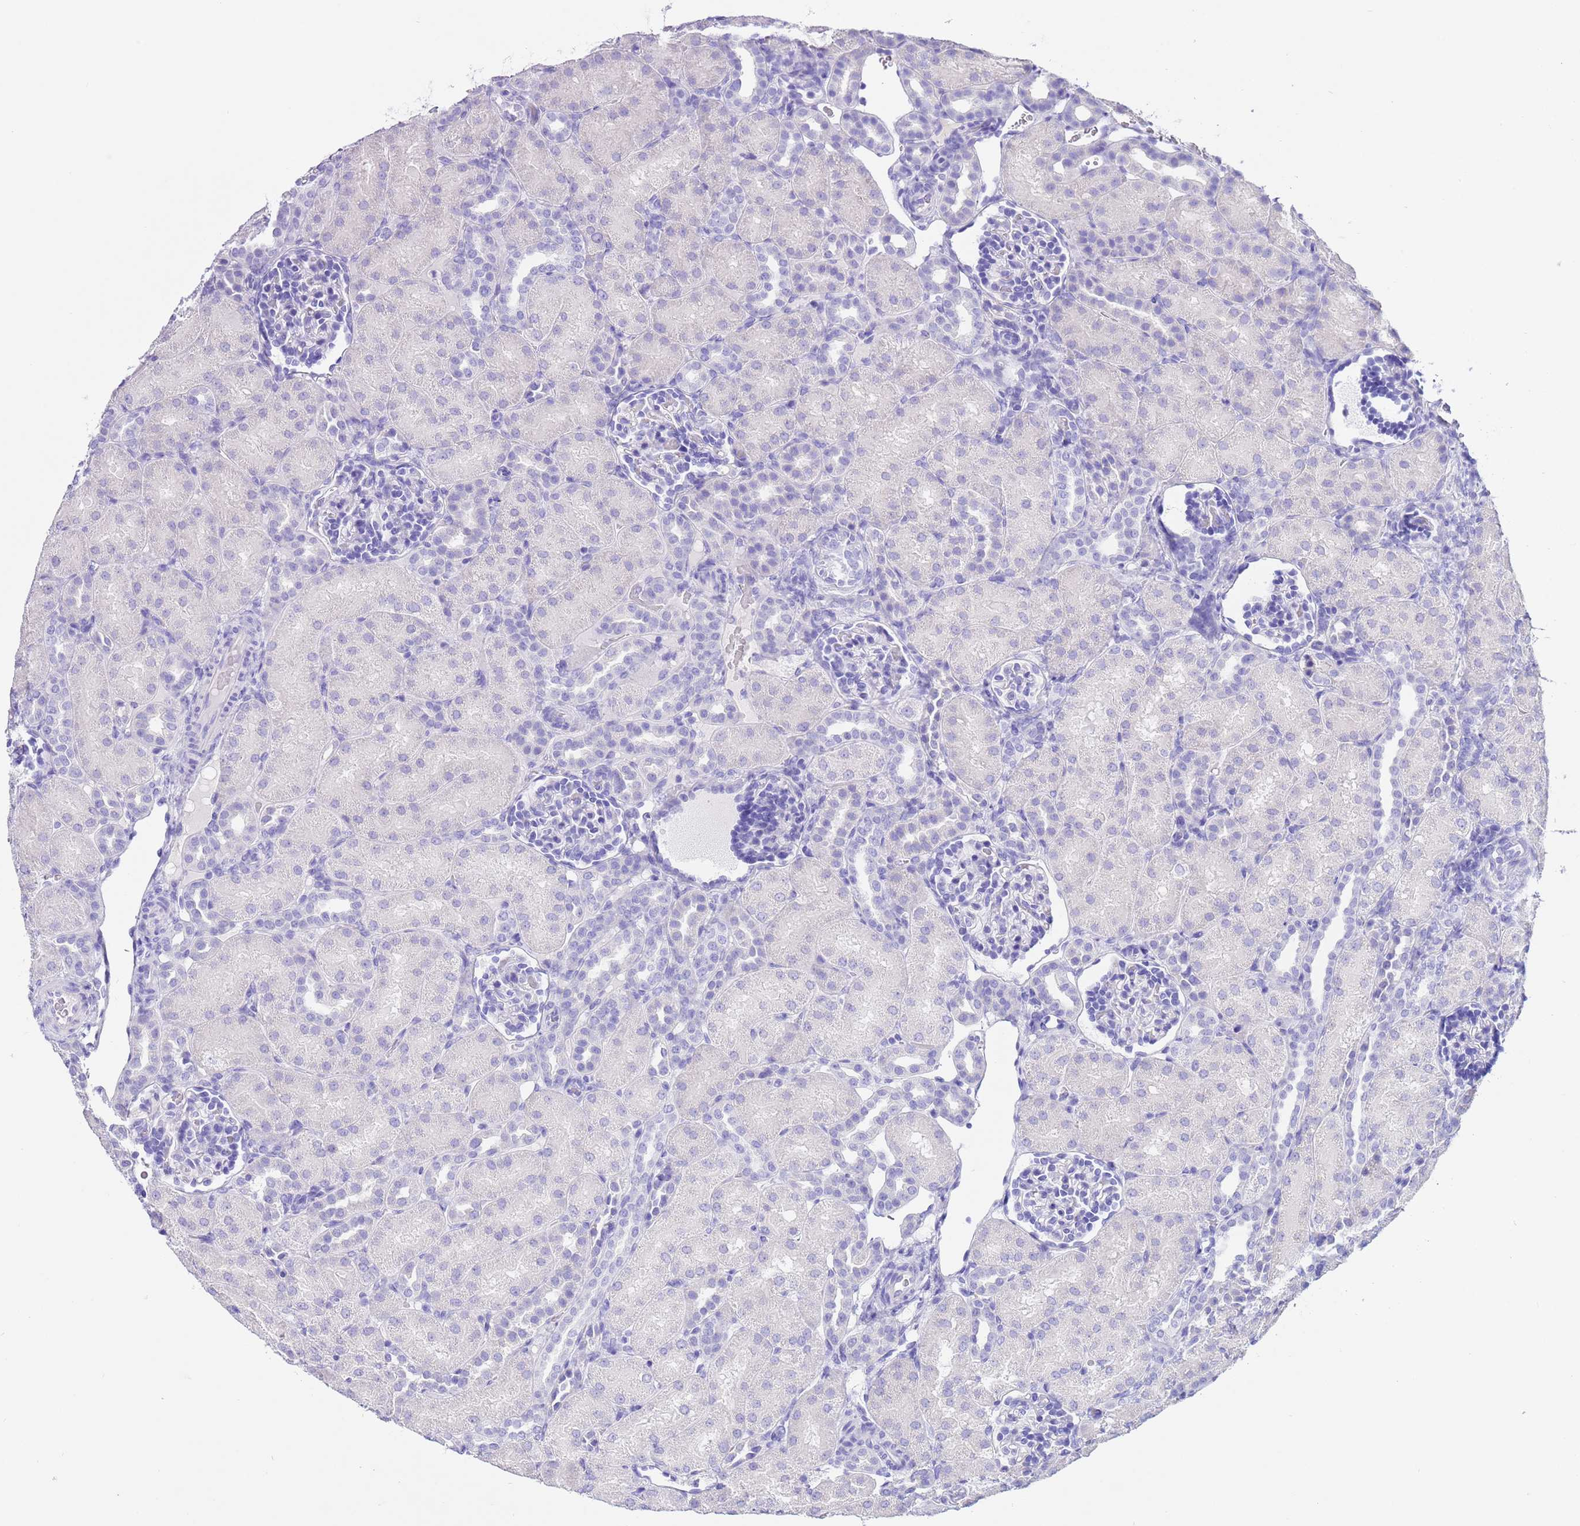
{"staining": {"intensity": "negative", "quantity": "none", "location": "none"}, "tissue": "kidney", "cell_type": "Cells in glomeruli", "image_type": "normal", "snomed": [{"axis": "morphology", "description": "Normal tissue, NOS"}, {"axis": "topography", "description": "Kidney"}], "caption": "Immunohistochemistry micrograph of unremarkable human kidney stained for a protein (brown), which reveals no expression in cells in glomeruli.", "gene": "CPB1", "patient": {"sex": "male", "age": 1}}